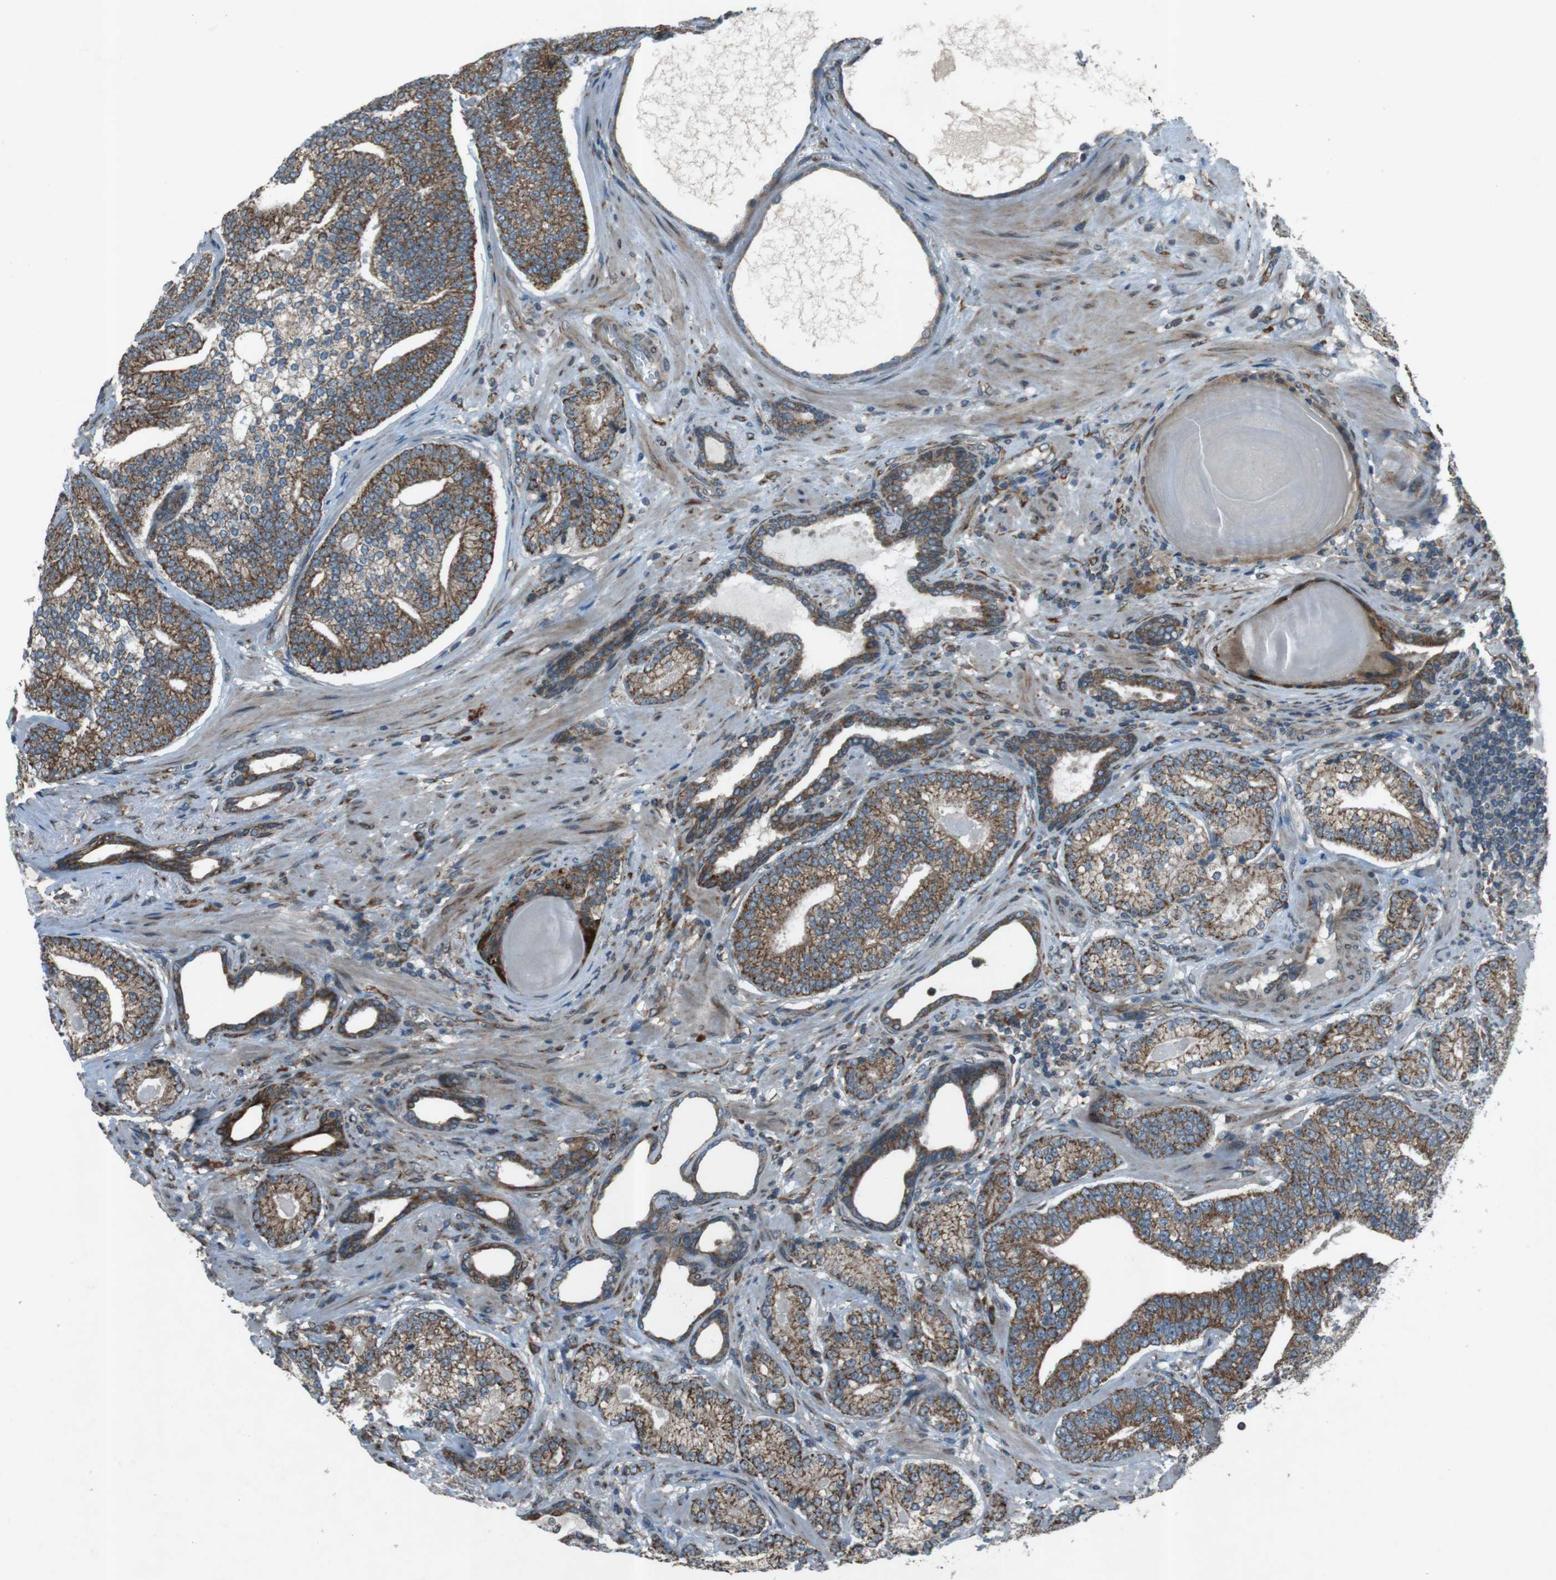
{"staining": {"intensity": "moderate", "quantity": ">75%", "location": "cytoplasmic/membranous"}, "tissue": "prostate cancer", "cell_type": "Tumor cells", "image_type": "cancer", "snomed": [{"axis": "morphology", "description": "Adenocarcinoma, High grade"}, {"axis": "topography", "description": "Prostate"}], "caption": "A photomicrograph of human prostate cancer (high-grade adenocarcinoma) stained for a protein exhibits moderate cytoplasmic/membranous brown staining in tumor cells.", "gene": "SLC41A1", "patient": {"sex": "male", "age": 61}}